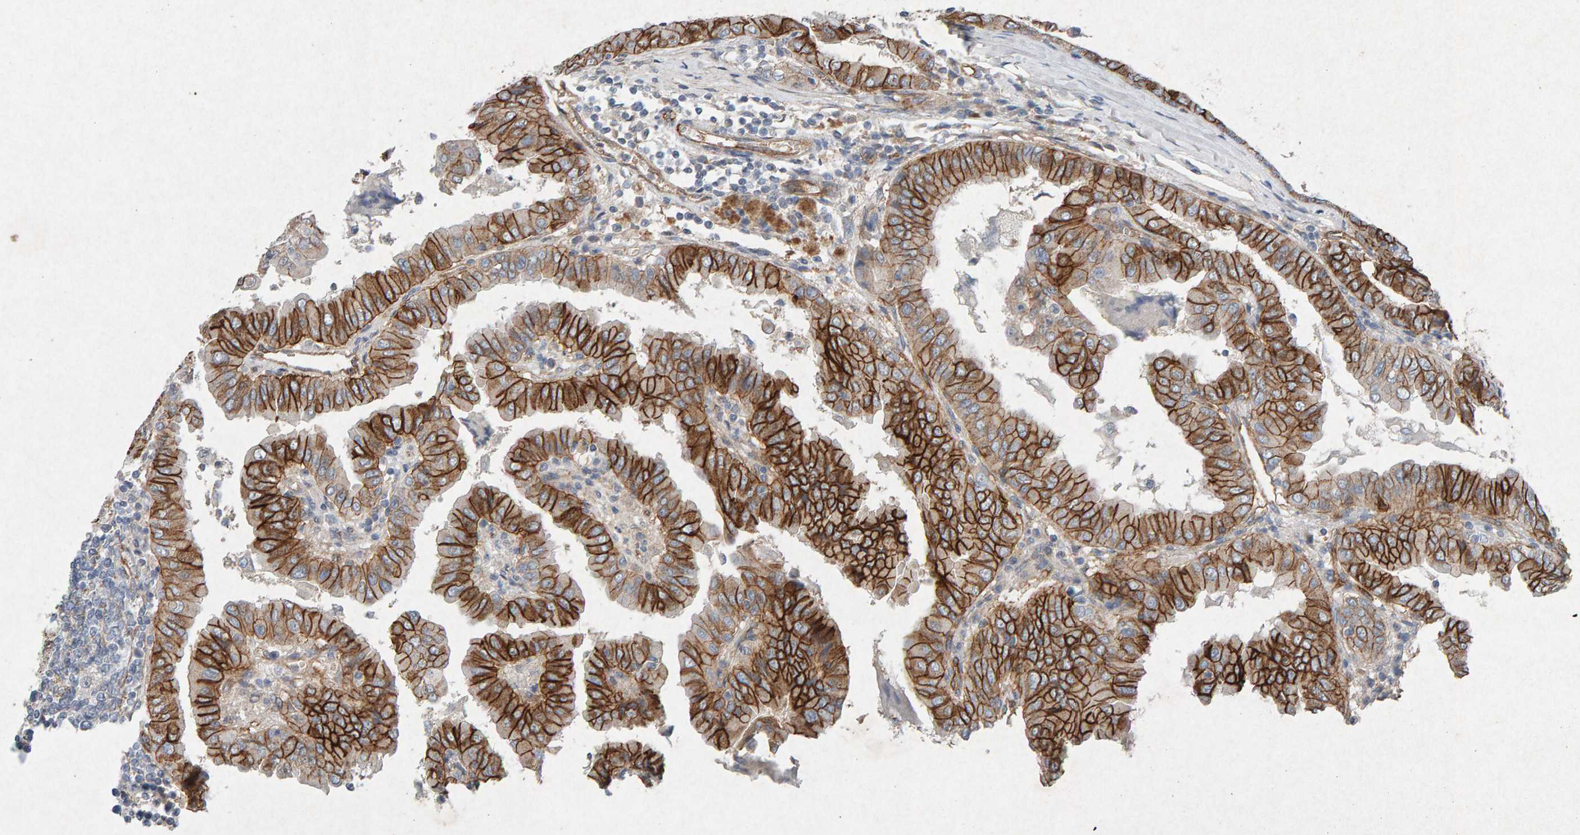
{"staining": {"intensity": "strong", "quantity": ">75%", "location": "cytoplasmic/membranous"}, "tissue": "thyroid cancer", "cell_type": "Tumor cells", "image_type": "cancer", "snomed": [{"axis": "morphology", "description": "Papillary adenocarcinoma, NOS"}, {"axis": "topography", "description": "Thyroid gland"}], "caption": "Brown immunohistochemical staining in human papillary adenocarcinoma (thyroid) shows strong cytoplasmic/membranous staining in about >75% of tumor cells. The staining is performed using DAB (3,3'-diaminobenzidine) brown chromogen to label protein expression. The nuclei are counter-stained blue using hematoxylin.", "gene": "PTPRM", "patient": {"sex": "male", "age": 33}}